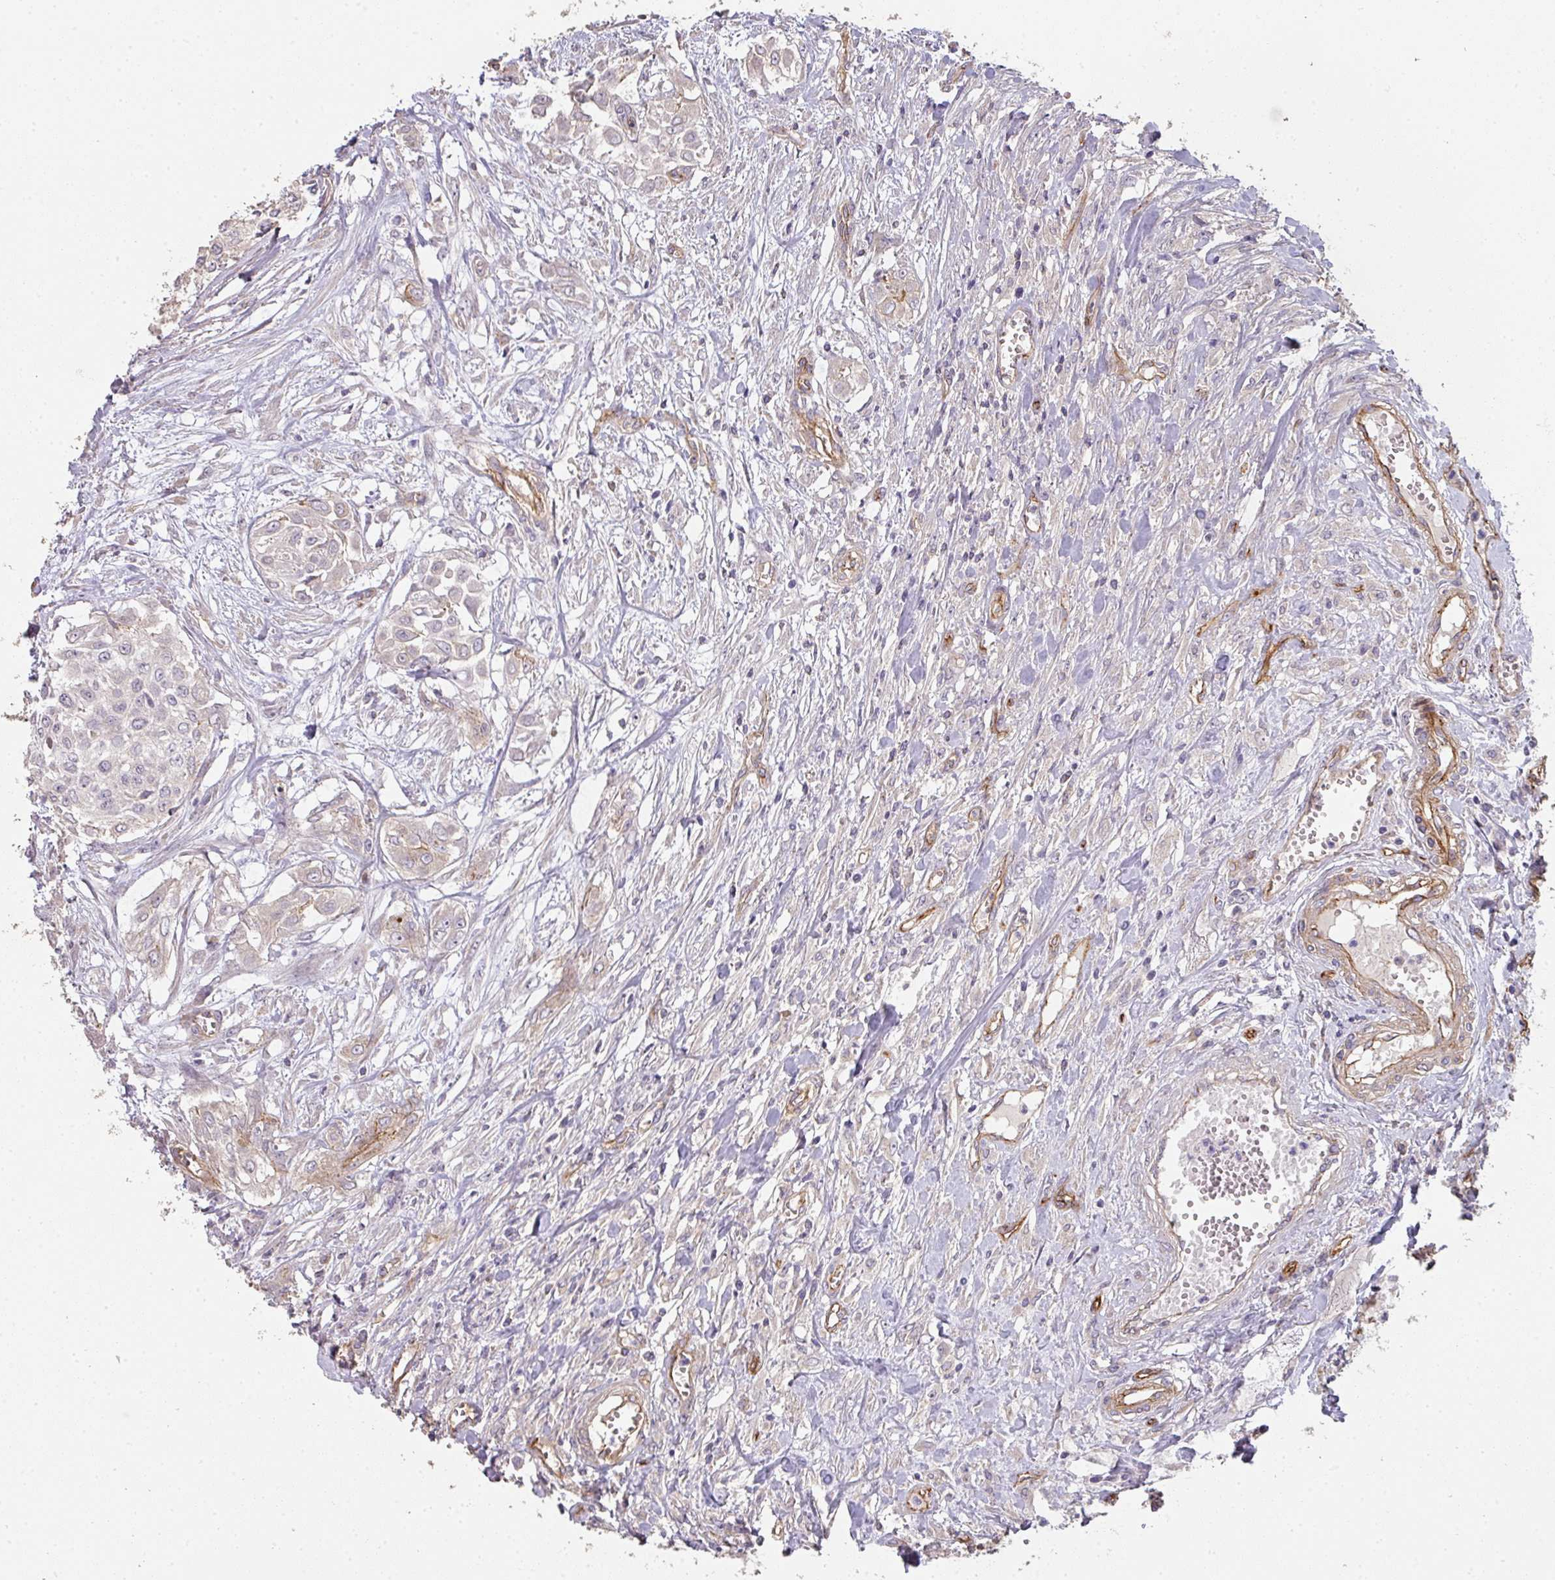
{"staining": {"intensity": "negative", "quantity": "none", "location": "none"}, "tissue": "urothelial cancer", "cell_type": "Tumor cells", "image_type": "cancer", "snomed": [{"axis": "morphology", "description": "Urothelial carcinoma, High grade"}, {"axis": "topography", "description": "Urinary bladder"}], "caption": "A histopathology image of high-grade urothelial carcinoma stained for a protein shows no brown staining in tumor cells.", "gene": "PCDH1", "patient": {"sex": "male", "age": 57}}